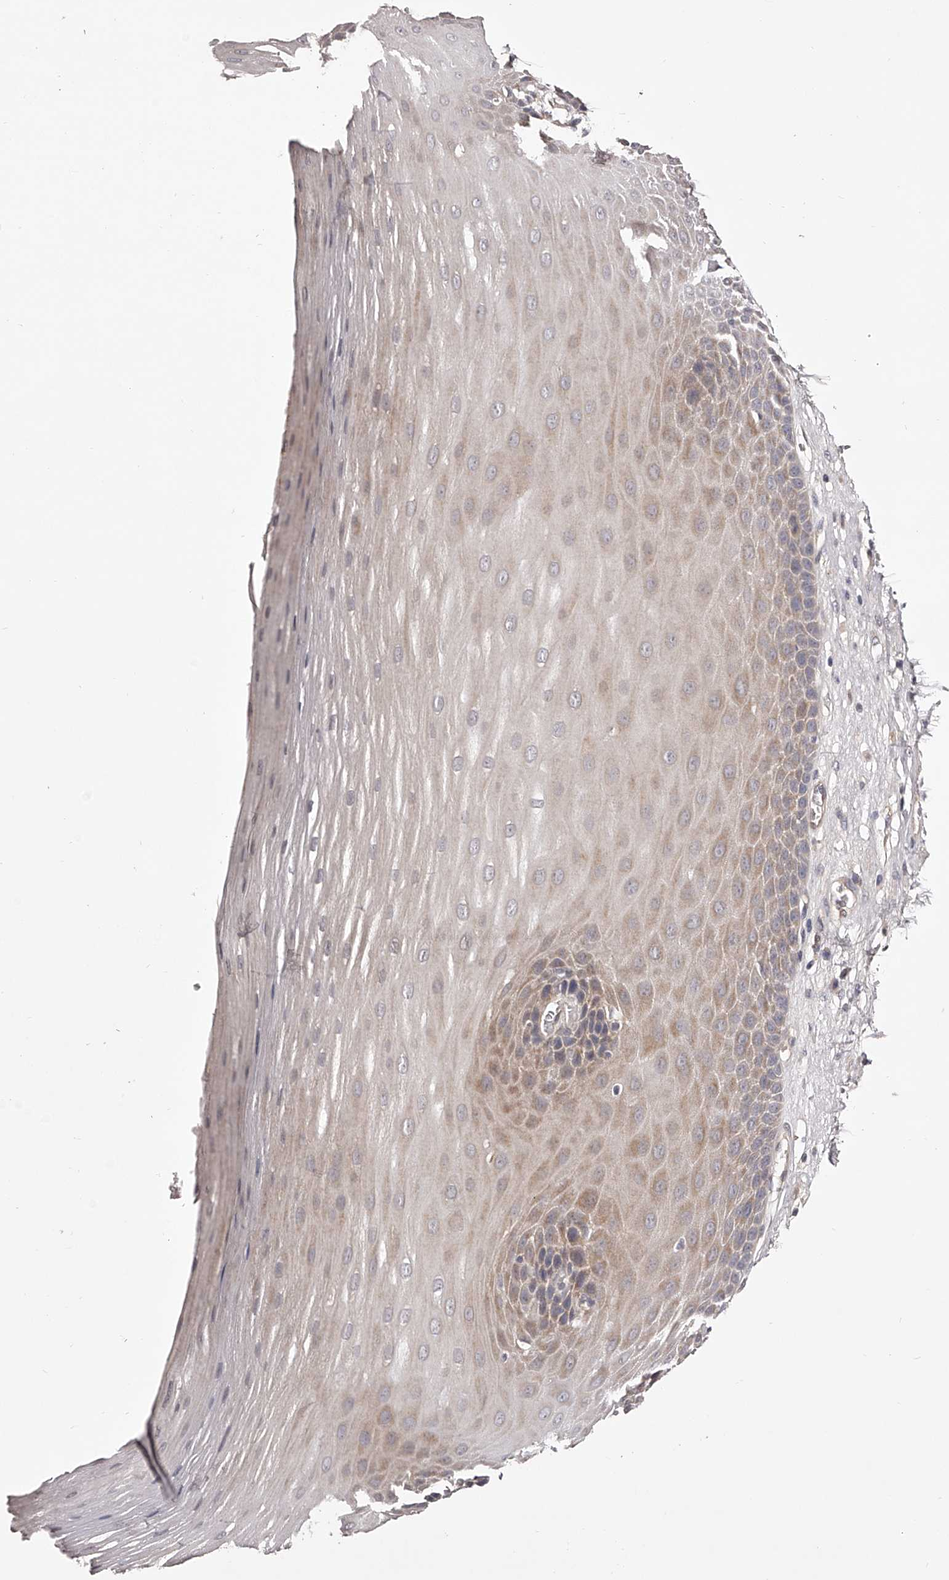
{"staining": {"intensity": "moderate", "quantity": "<25%", "location": "cytoplasmic/membranous"}, "tissue": "esophagus", "cell_type": "Squamous epithelial cells", "image_type": "normal", "snomed": [{"axis": "morphology", "description": "Normal tissue, NOS"}, {"axis": "topography", "description": "Esophagus"}], "caption": "About <25% of squamous epithelial cells in normal human esophagus show moderate cytoplasmic/membranous protein expression as visualized by brown immunohistochemical staining.", "gene": "ODF2L", "patient": {"sex": "male", "age": 62}}